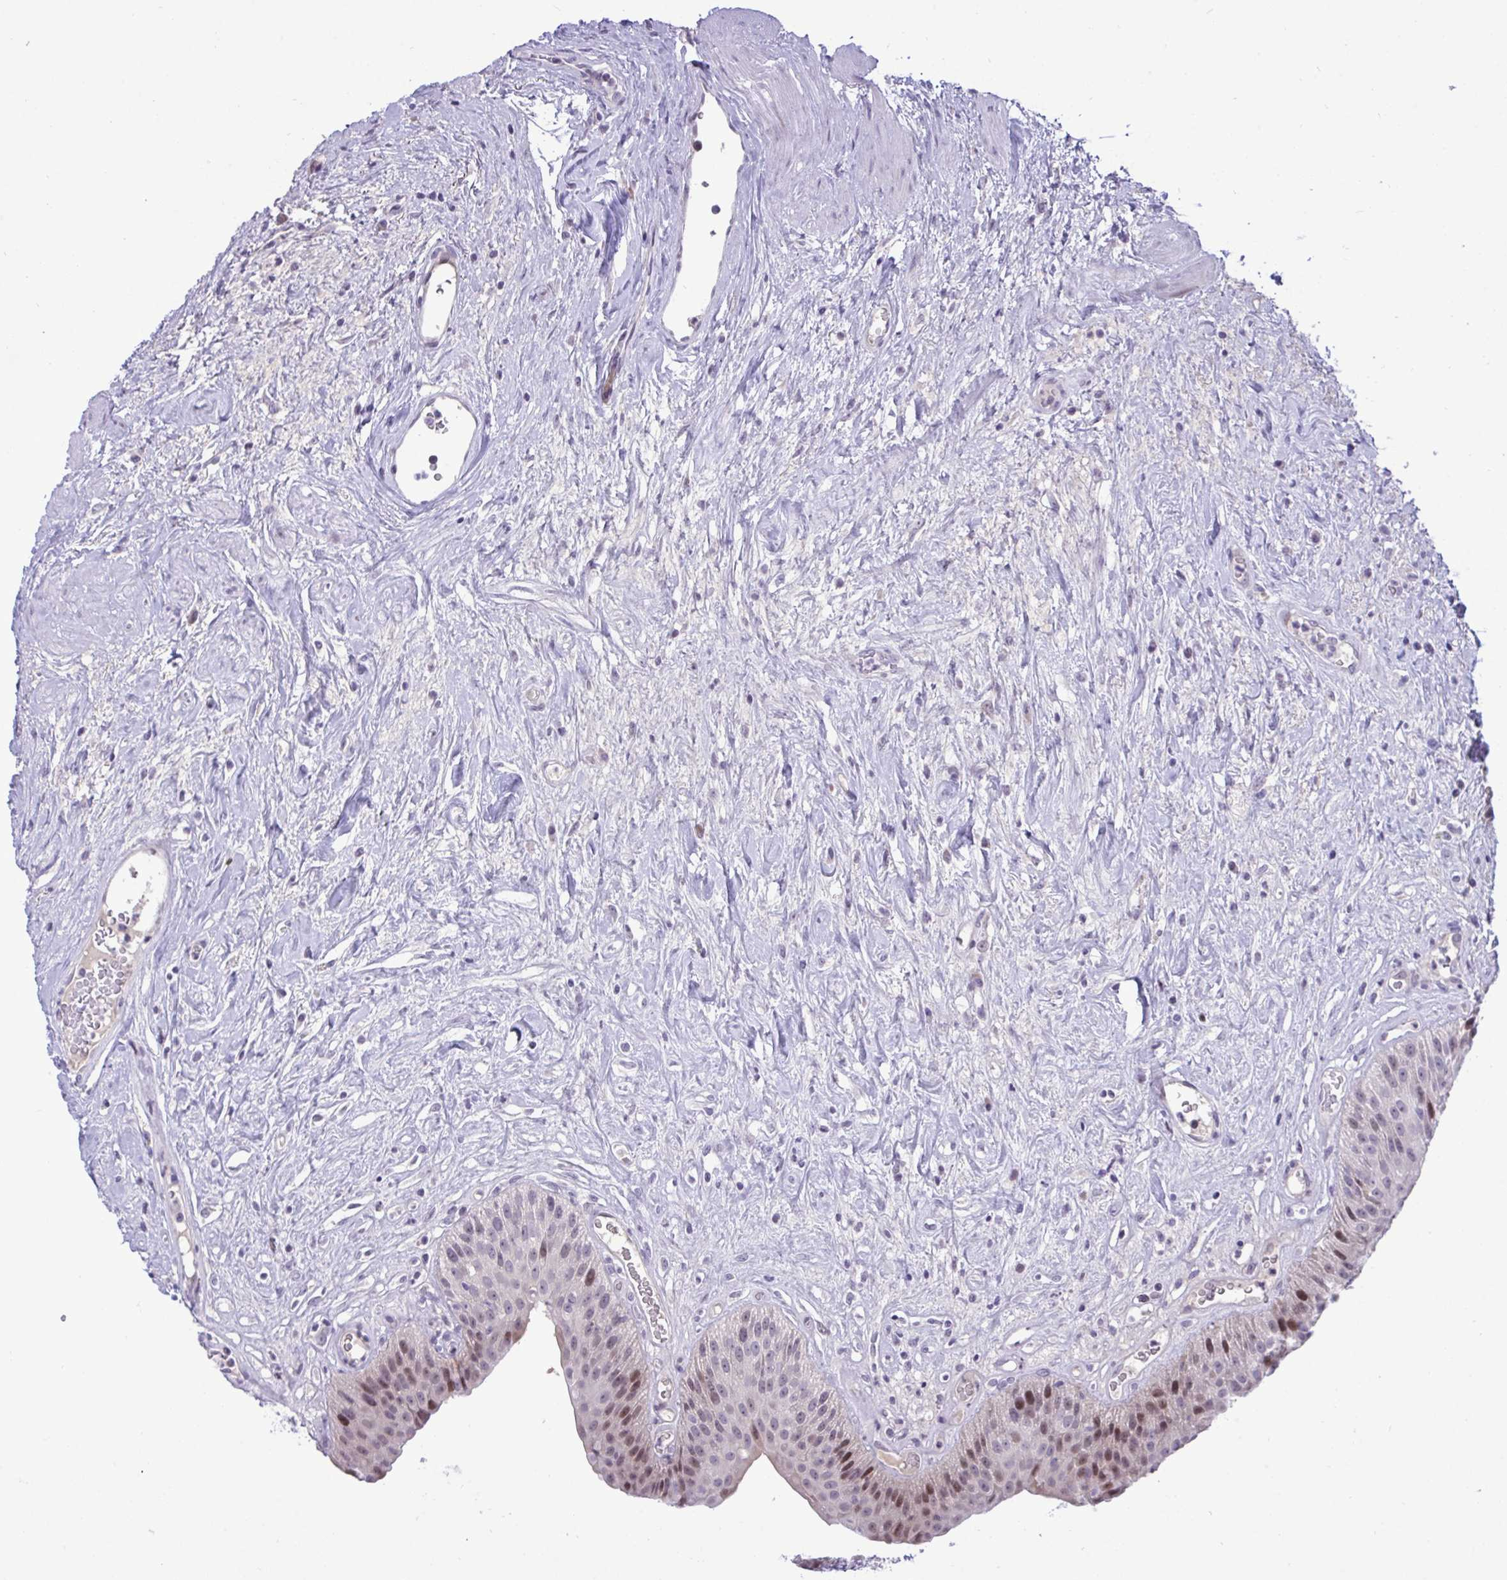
{"staining": {"intensity": "moderate", "quantity": "<25%", "location": "nuclear"}, "tissue": "urinary bladder", "cell_type": "Urothelial cells", "image_type": "normal", "snomed": [{"axis": "morphology", "description": "Normal tissue, NOS"}, {"axis": "topography", "description": "Urinary bladder"}], "caption": "Immunohistochemistry of benign urinary bladder exhibits low levels of moderate nuclear staining in about <25% of urothelial cells.", "gene": "EPOP", "patient": {"sex": "female", "age": 56}}